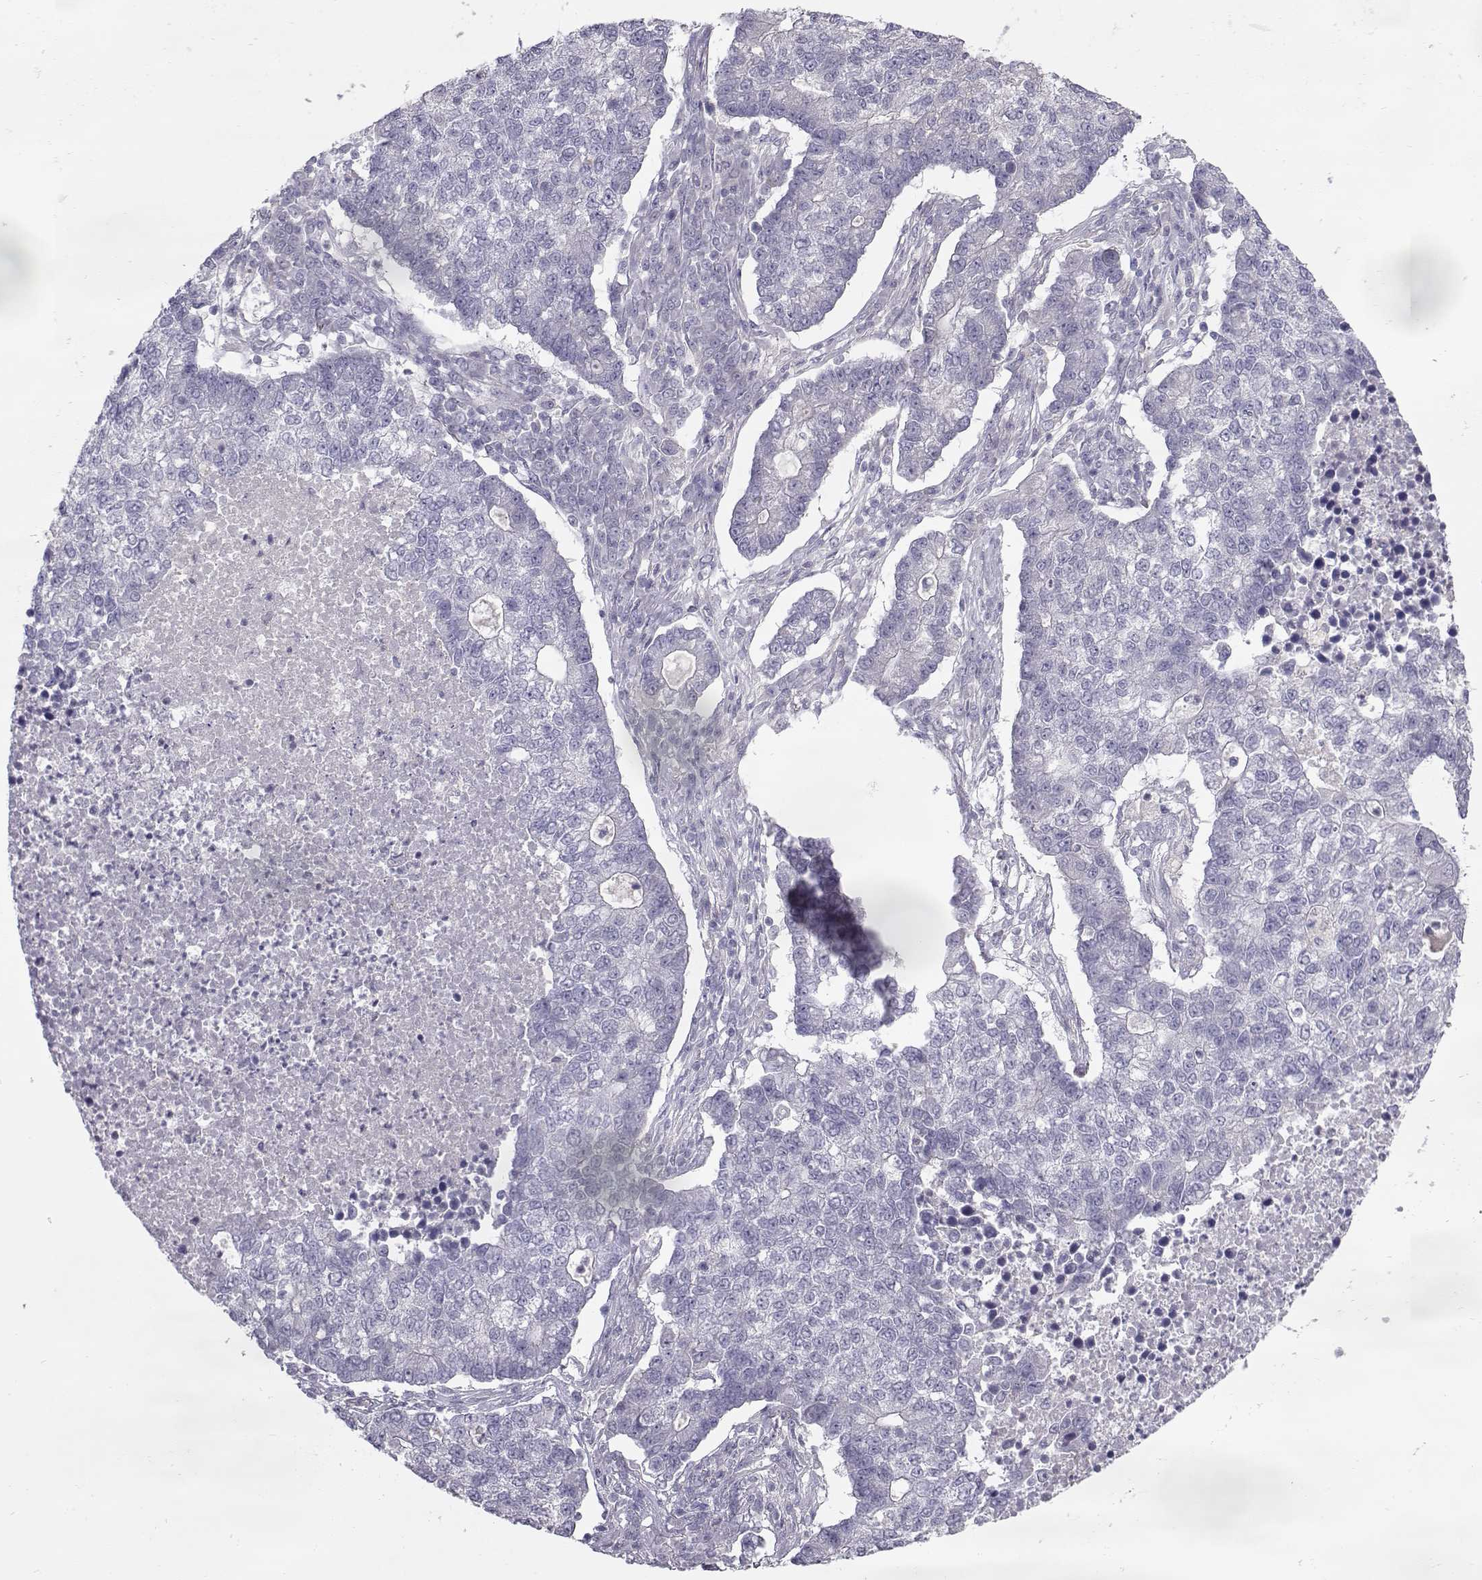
{"staining": {"intensity": "negative", "quantity": "none", "location": "none"}, "tissue": "lung cancer", "cell_type": "Tumor cells", "image_type": "cancer", "snomed": [{"axis": "morphology", "description": "Adenocarcinoma, NOS"}, {"axis": "topography", "description": "Lung"}], "caption": "Immunohistochemistry (IHC) micrograph of neoplastic tissue: lung cancer (adenocarcinoma) stained with DAB (3,3'-diaminobenzidine) exhibits no significant protein expression in tumor cells.", "gene": "GRK1", "patient": {"sex": "male", "age": 57}}